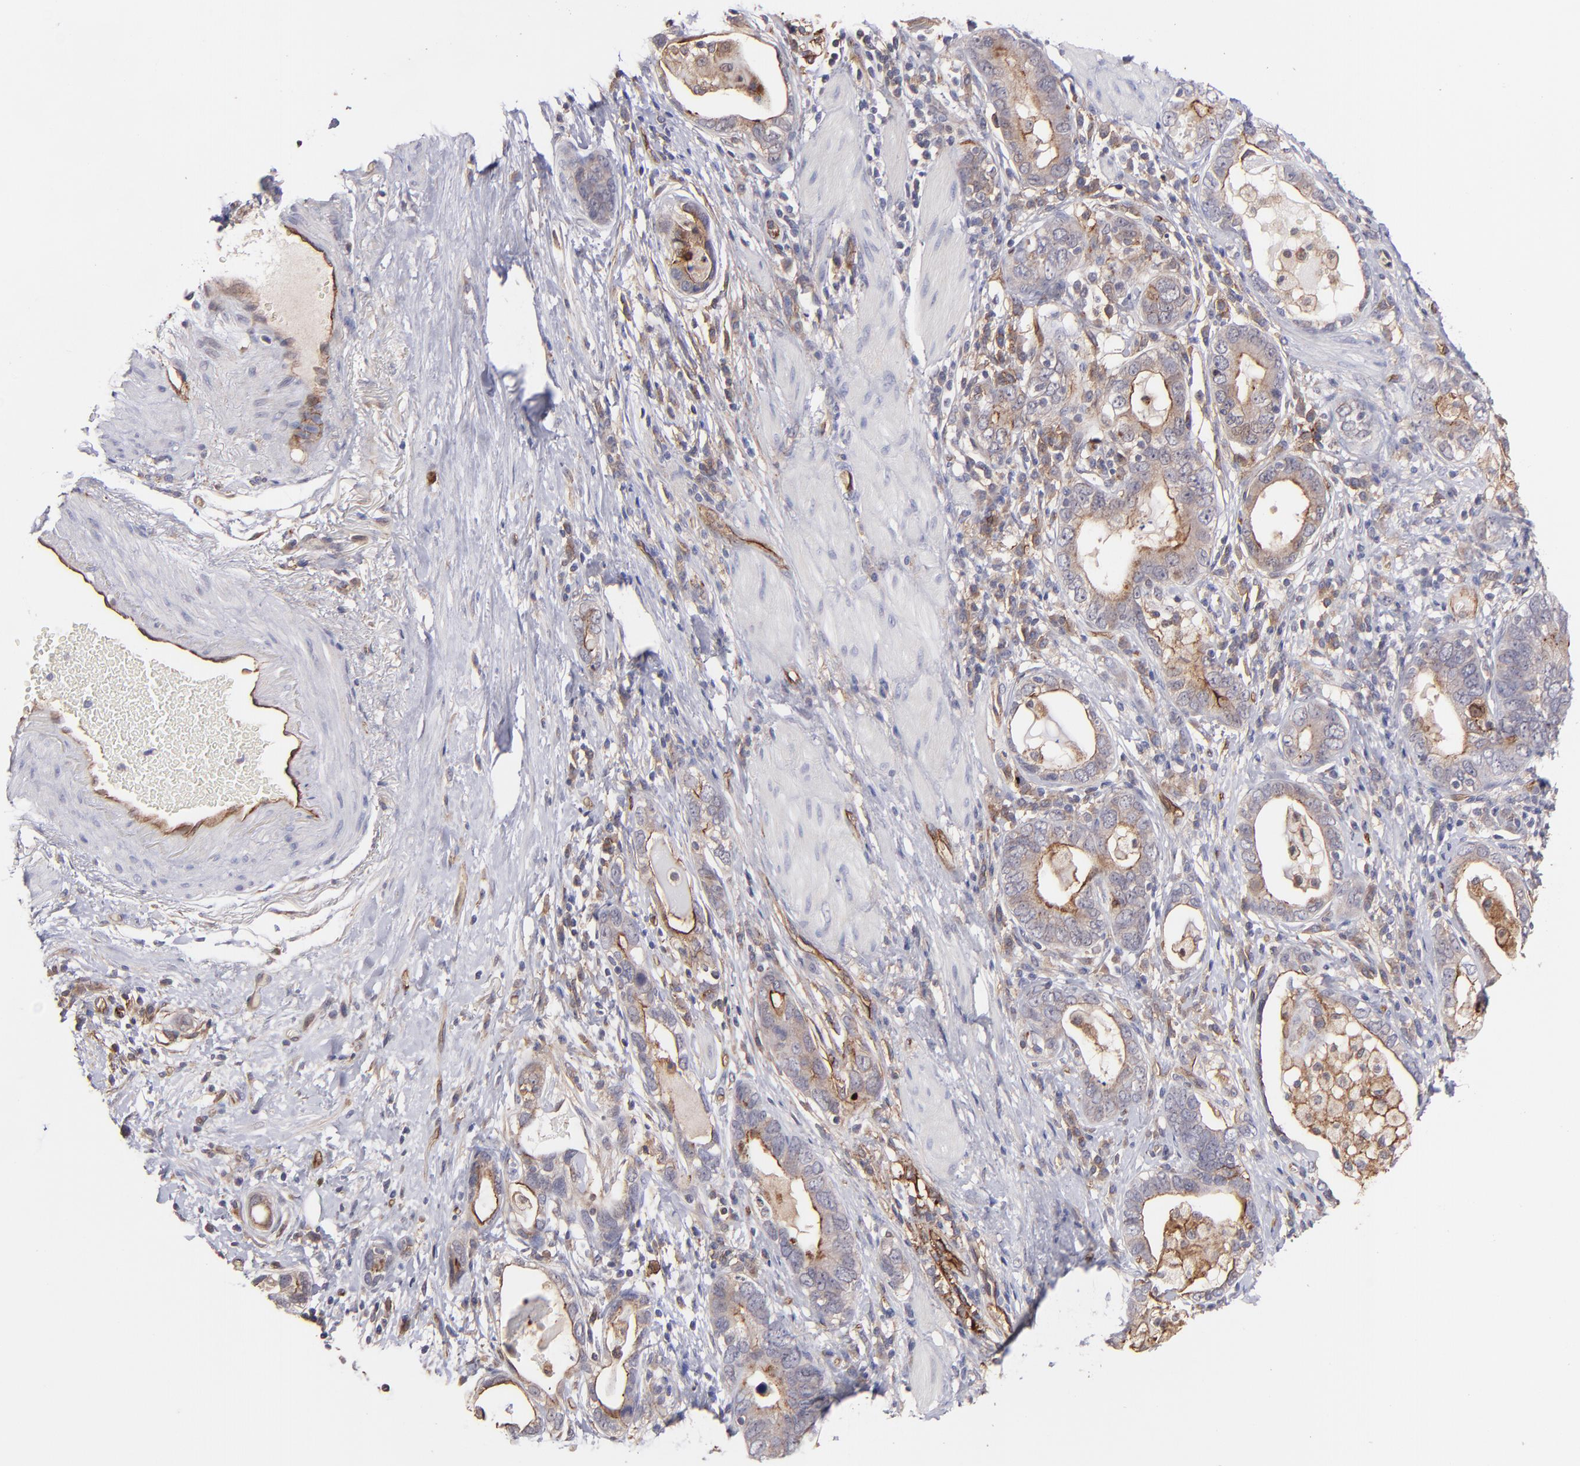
{"staining": {"intensity": "moderate", "quantity": "25%-75%", "location": "cytoplasmic/membranous"}, "tissue": "stomach cancer", "cell_type": "Tumor cells", "image_type": "cancer", "snomed": [{"axis": "morphology", "description": "Adenocarcinoma, NOS"}, {"axis": "topography", "description": "Stomach, lower"}], "caption": "A brown stain highlights moderate cytoplasmic/membranous staining of a protein in stomach cancer (adenocarcinoma) tumor cells.", "gene": "ICAM1", "patient": {"sex": "female", "age": 93}}